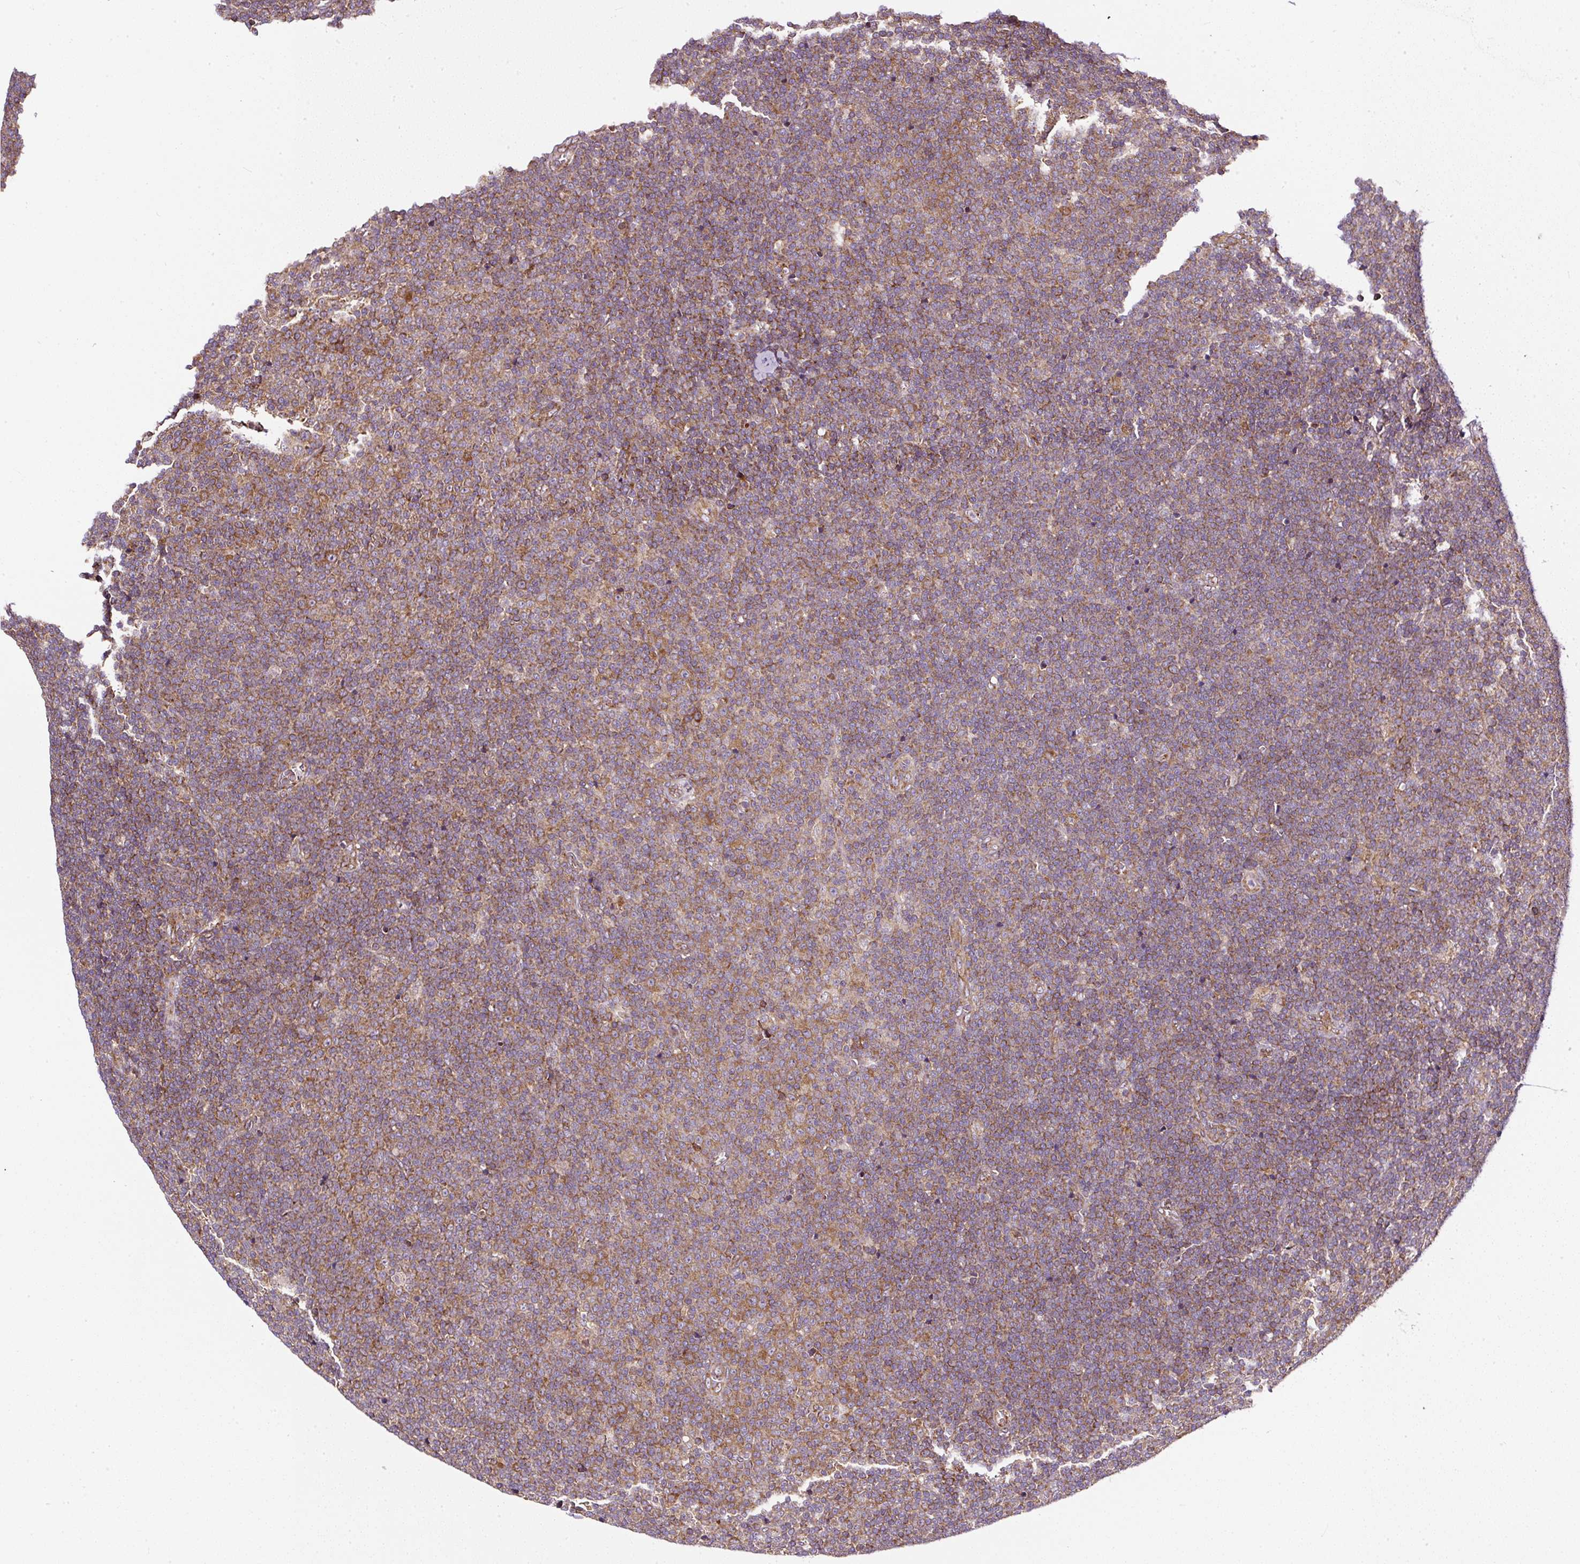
{"staining": {"intensity": "moderate", "quantity": ">75%", "location": "cytoplasmic/membranous"}, "tissue": "lymphoma", "cell_type": "Tumor cells", "image_type": "cancer", "snomed": [{"axis": "morphology", "description": "Malignant lymphoma, non-Hodgkin's type, Low grade"}, {"axis": "topography", "description": "Lymph node"}], "caption": "Malignant lymphoma, non-Hodgkin's type (low-grade) stained with immunohistochemistry (IHC) demonstrates moderate cytoplasmic/membranous staining in approximately >75% of tumor cells.", "gene": "KDM4E", "patient": {"sex": "male", "age": 48}}